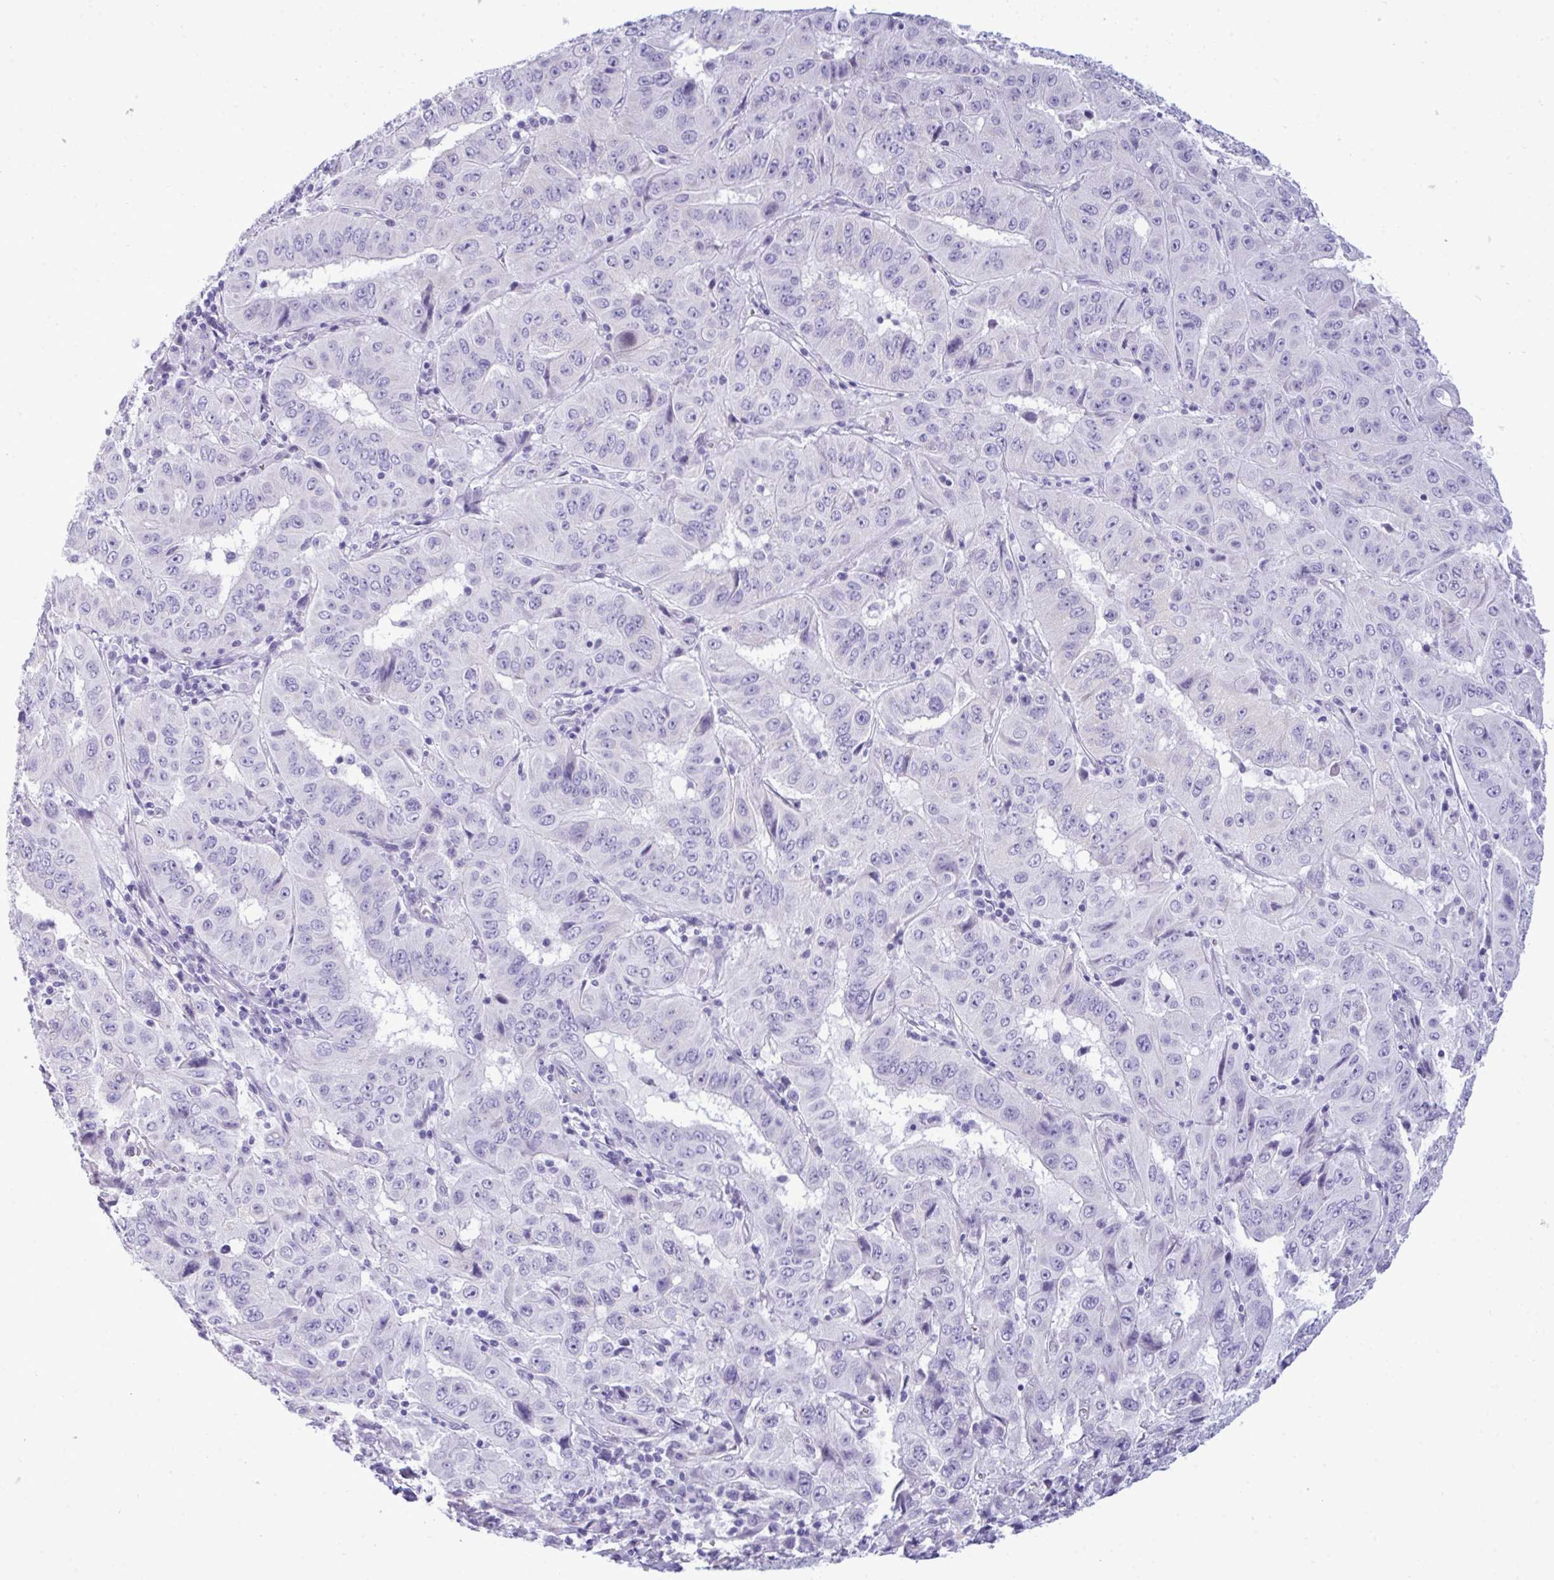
{"staining": {"intensity": "negative", "quantity": "none", "location": "none"}, "tissue": "pancreatic cancer", "cell_type": "Tumor cells", "image_type": "cancer", "snomed": [{"axis": "morphology", "description": "Adenocarcinoma, NOS"}, {"axis": "topography", "description": "Pancreas"}], "caption": "This is an immunohistochemistry (IHC) micrograph of pancreatic cancer. There is no positivity in tumor cells.", "gene": "MYH10", "patient": {"sex": "male", "age": 63}}